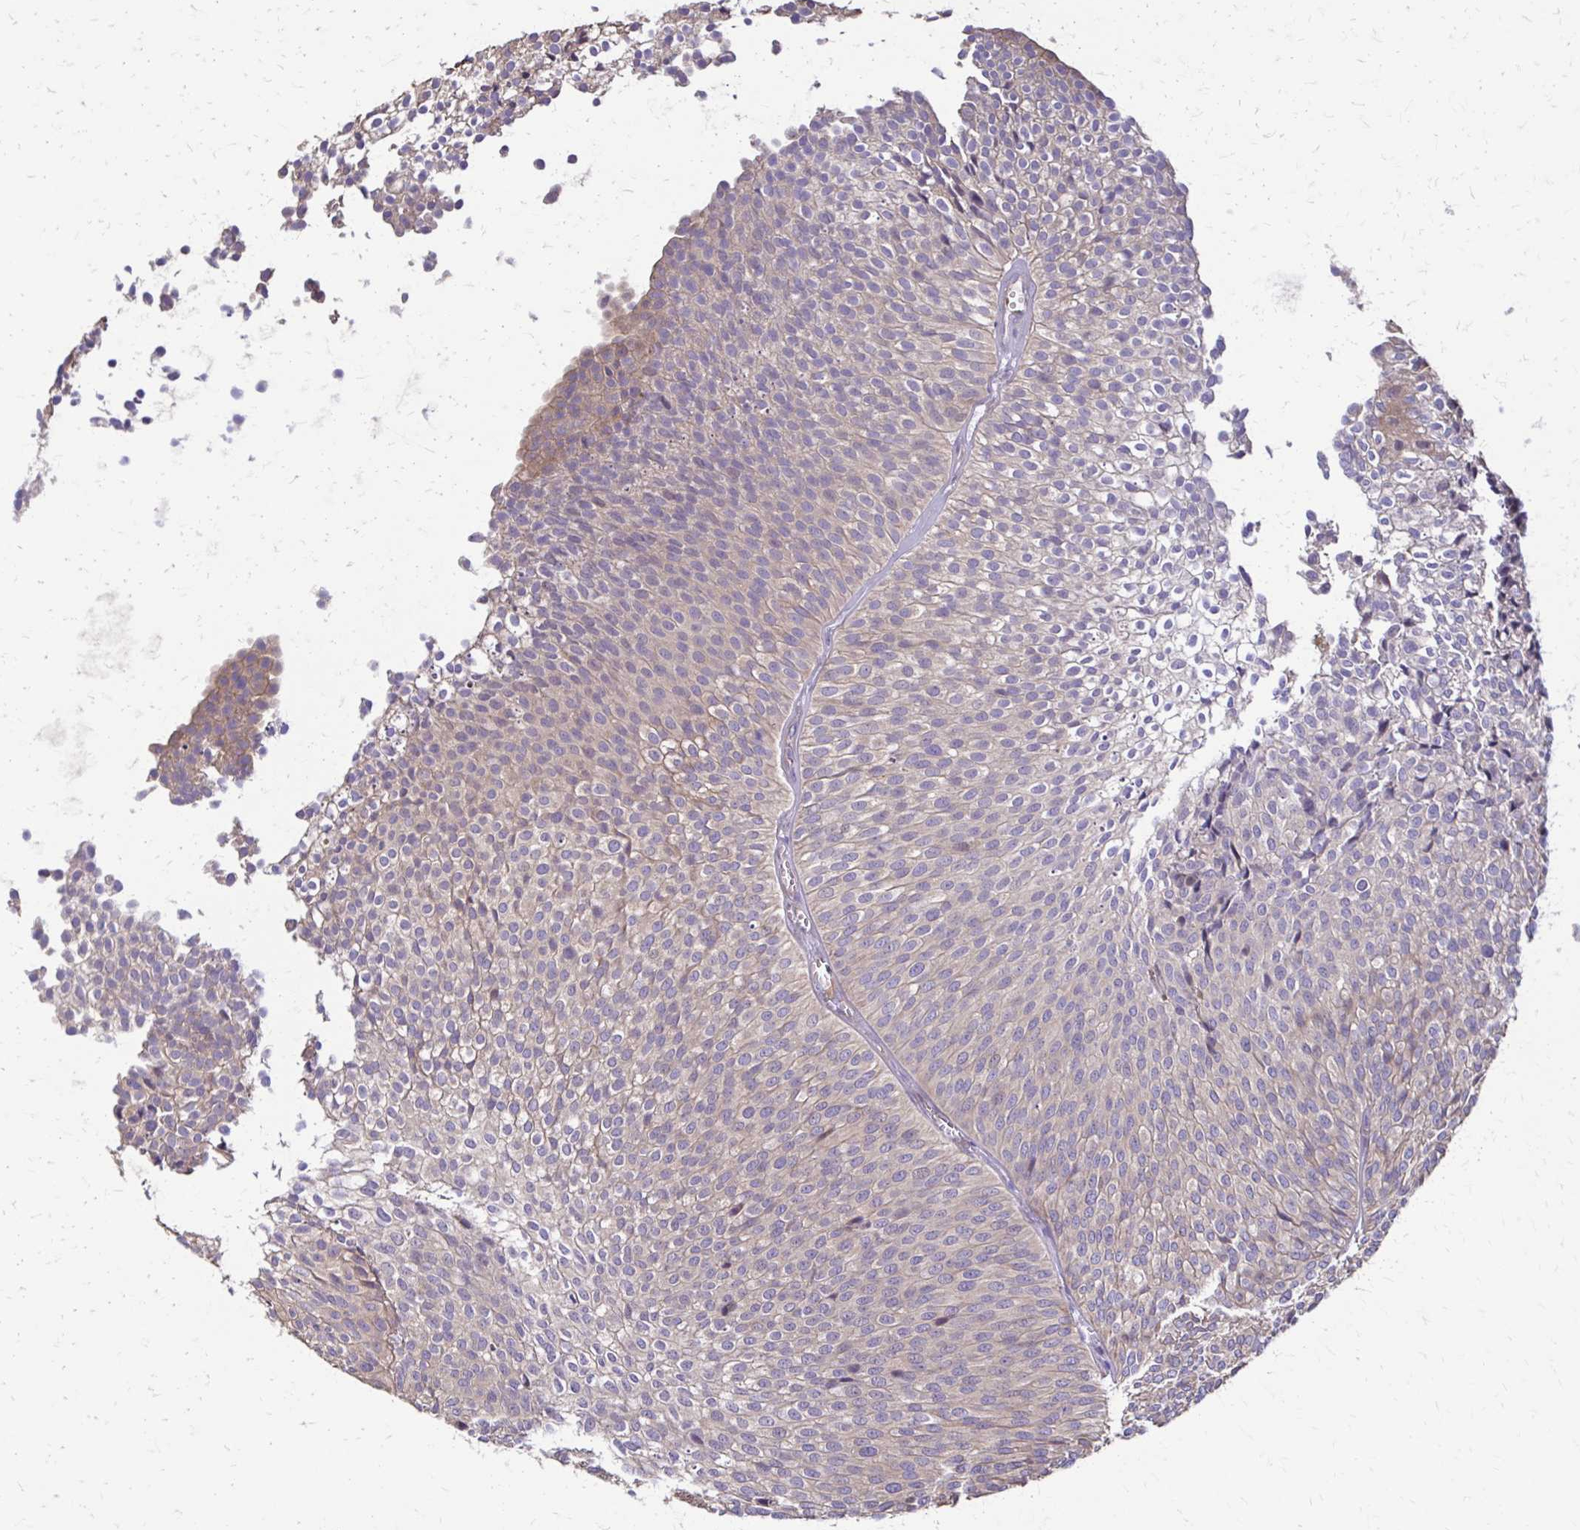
{"staining": {"intensity": "negative", "quantity": "none", "location": "none"}, "tissue": "urothelial cancer", "cell_type": "Tumor cells", "image_type": "cancer", "snomed": [{"axis": "morphology", "description": "Urothelial carcinoma, Low grade"}, {"axis": "topography", "description": "Urinary bladder"}], "caption": "Low-grade urothelial carcinoma stained for a protein using immunohistochemistry shows no positivity tumor cells.", "gene": "DSP", "patient": {"sex": "male", "age": 91}}